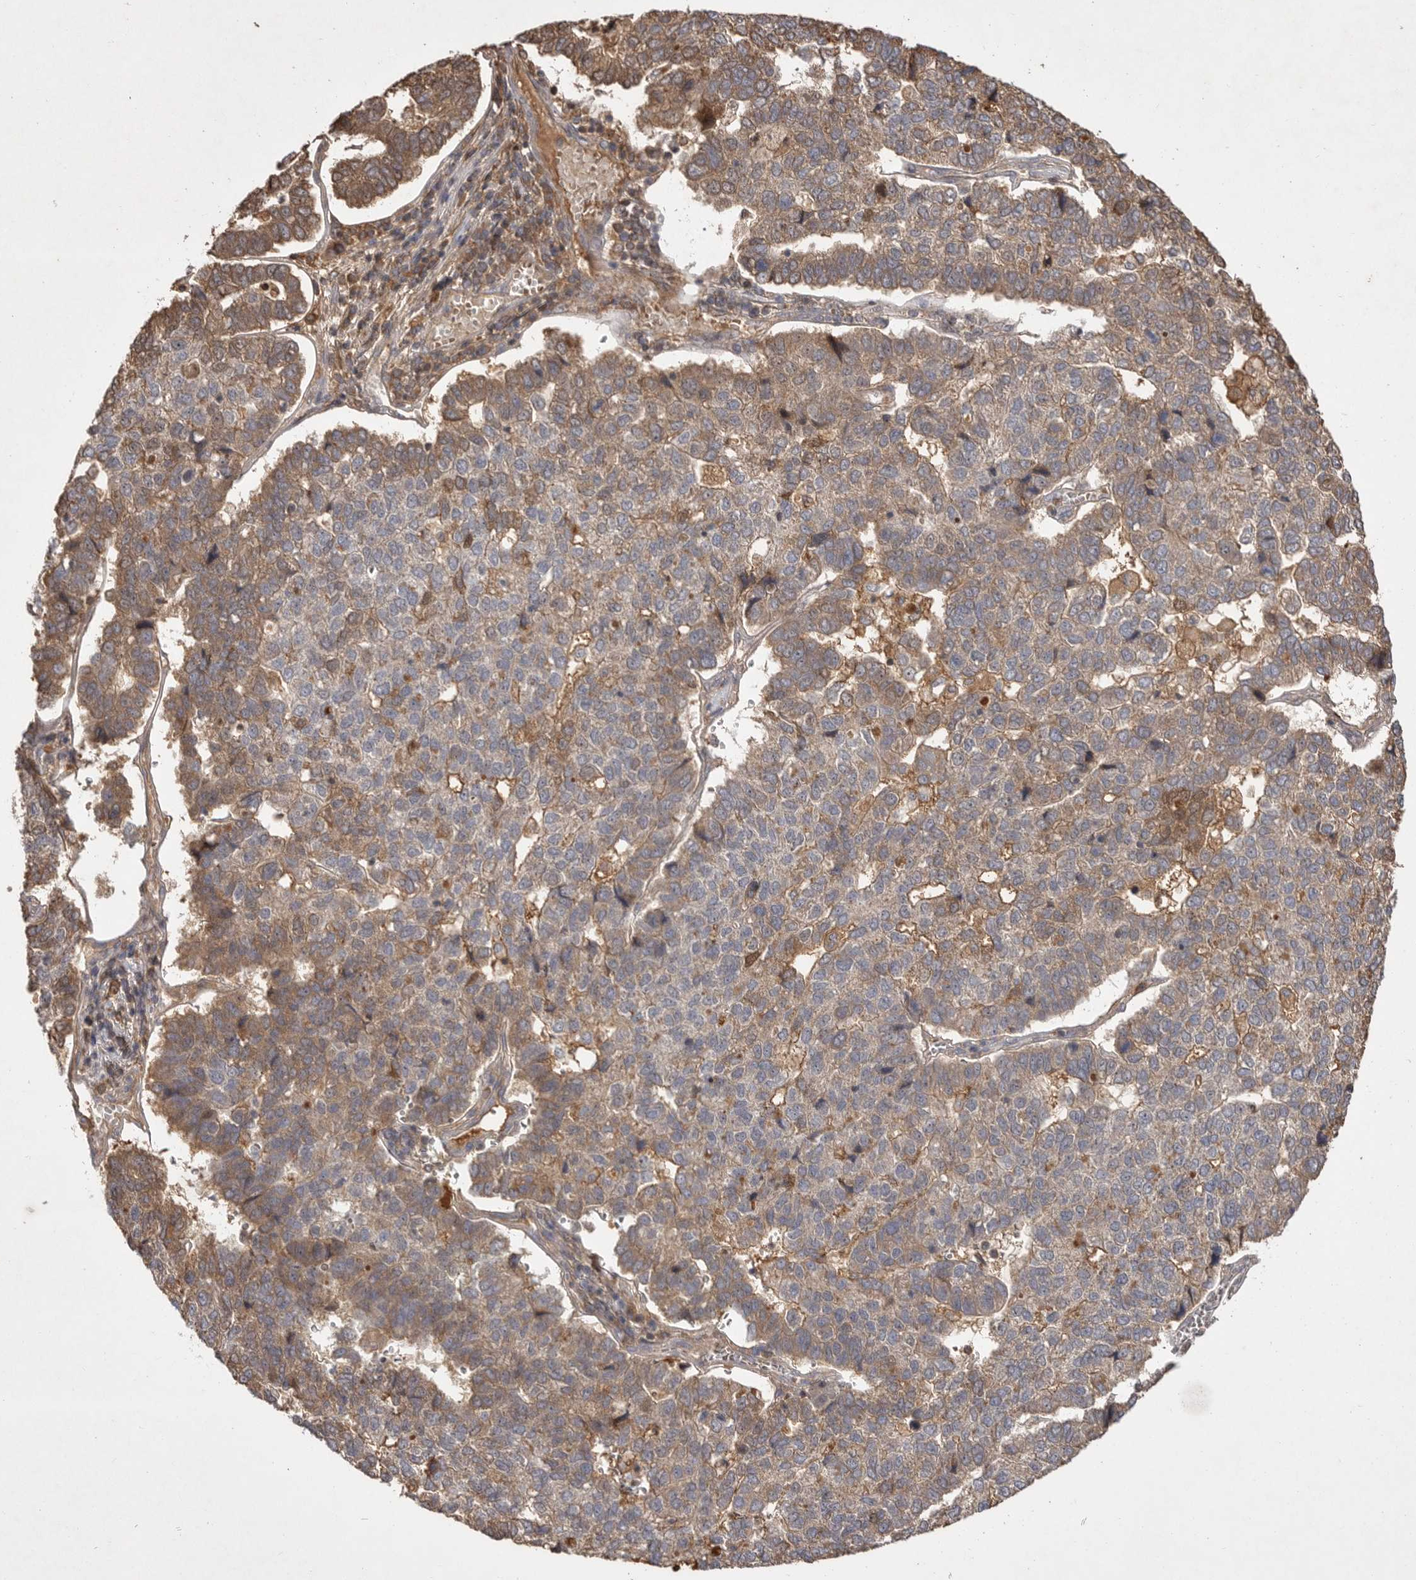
{"staining": {"intensity": "moderate", "quantity": "25%-75%", "location": "cytoplasmic/membranous"}, "tissue": "pancreatic cancer", "cell_type": "Tumor cells", "image_type": "cancer", "snomed": [{"axis": "morphology", "description": "Adenocarcinoma, NOS"}, {"axis": "topography", "description": "Pancreas"}], "caption": "Tumor cells display moderate cytoplasmic/membranous staining in approximately 25%-75% of cells in pancreatic cancer (adenocarcinoma).", "gene": "VN1R4", "patient": {"sex": "female", "age": 61}}